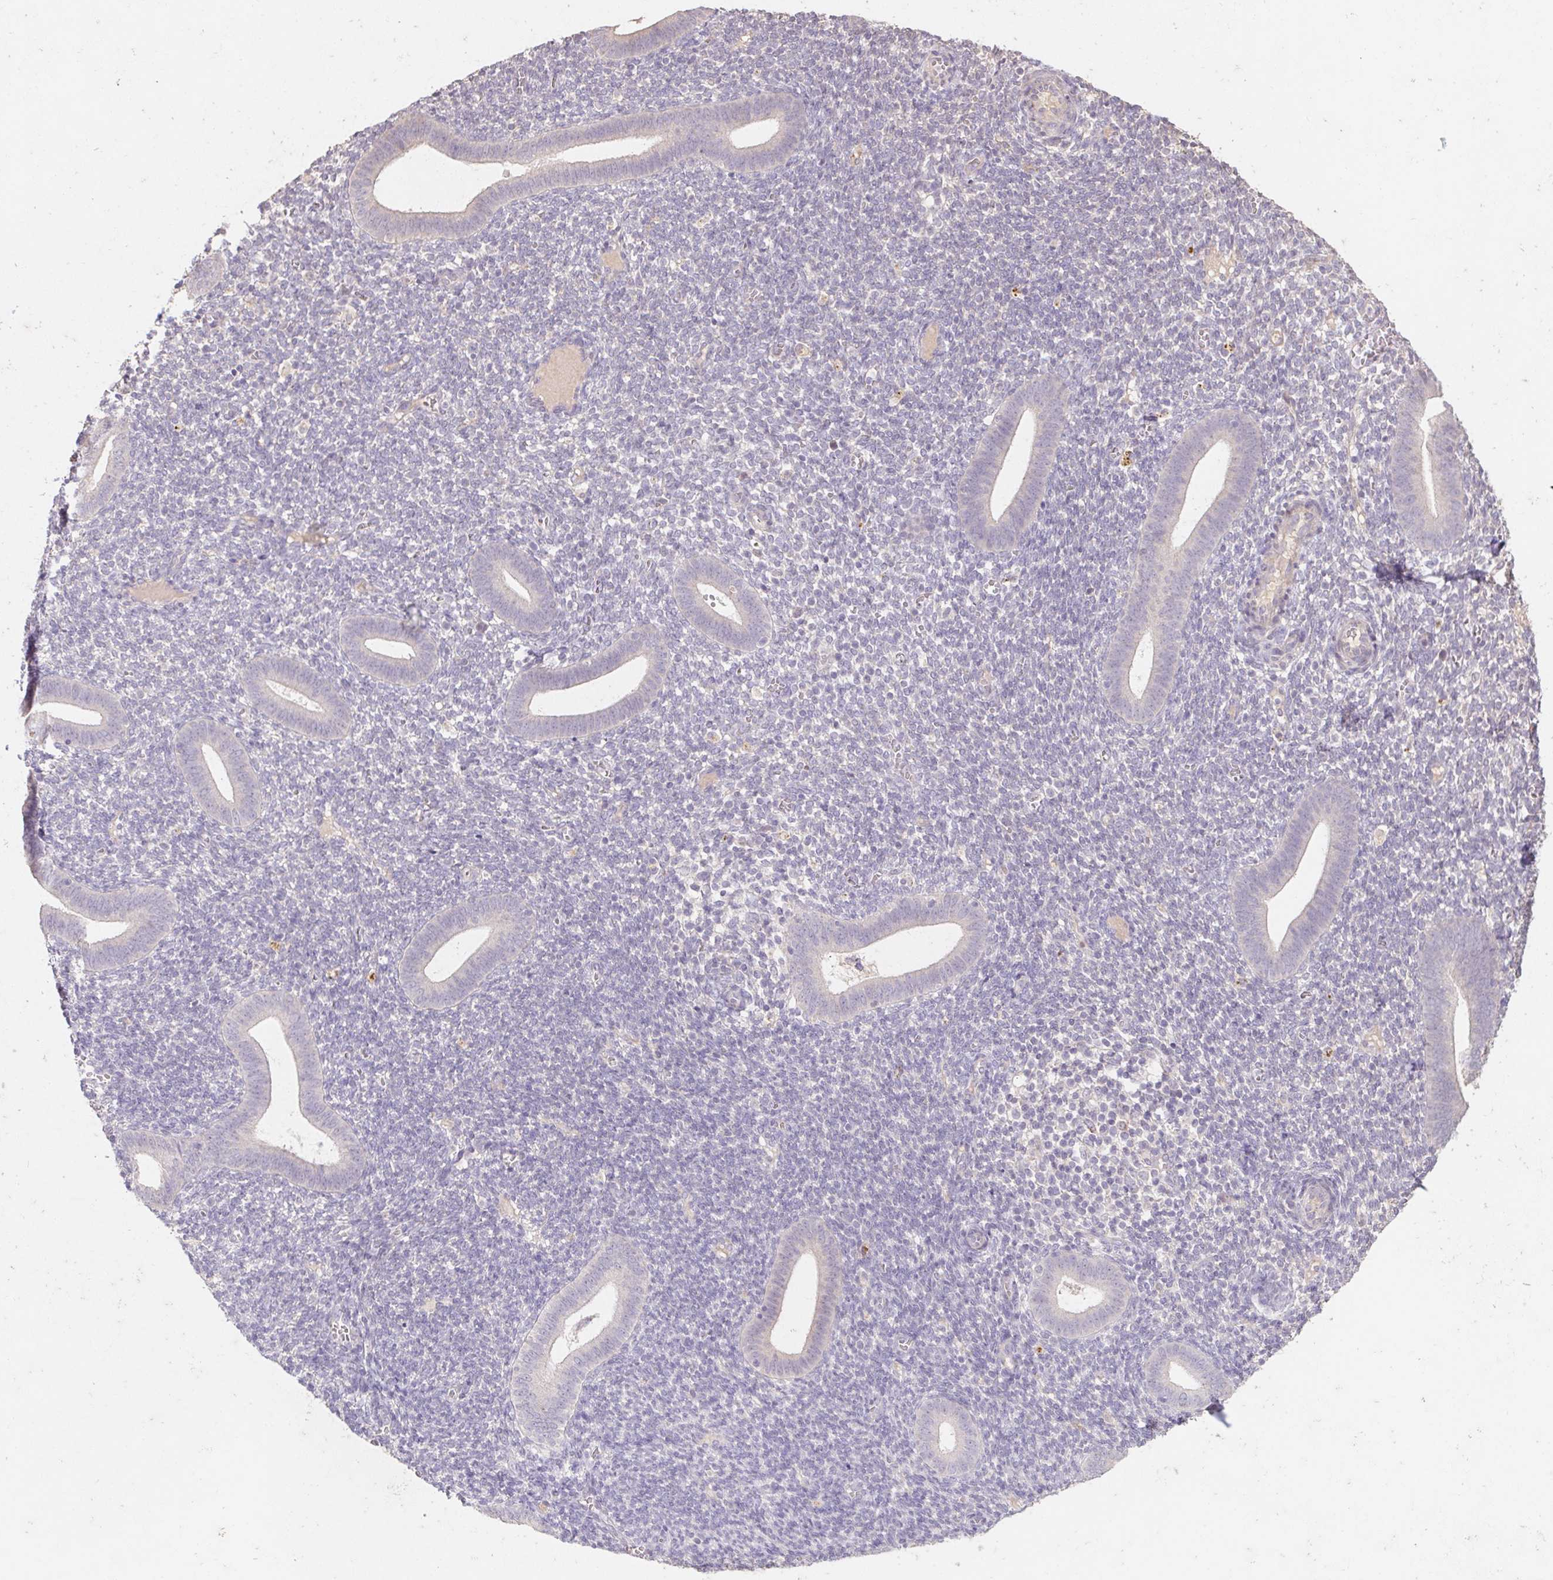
{"staining": {"intensity": "negative", "quantity": "none", "location": "none"}, "tissue": "endometrium", "cell_type": "Cells in endometrial stroma", "image_type": "normal", "snomed": [{"axis": "morphology", "description": "Normal tissue, NOS"}, {"axis": "topography", "description": "Endometrium"}], "caption": "The histopathology image shows no significant staining in cells in endometrial stroma of endometrium. (Brightfield microscopy of DAB immunohistochemistry (IHC) at high magnification).", "gene": "GRM2", "patient": {"sex": "female", "age": 25}}